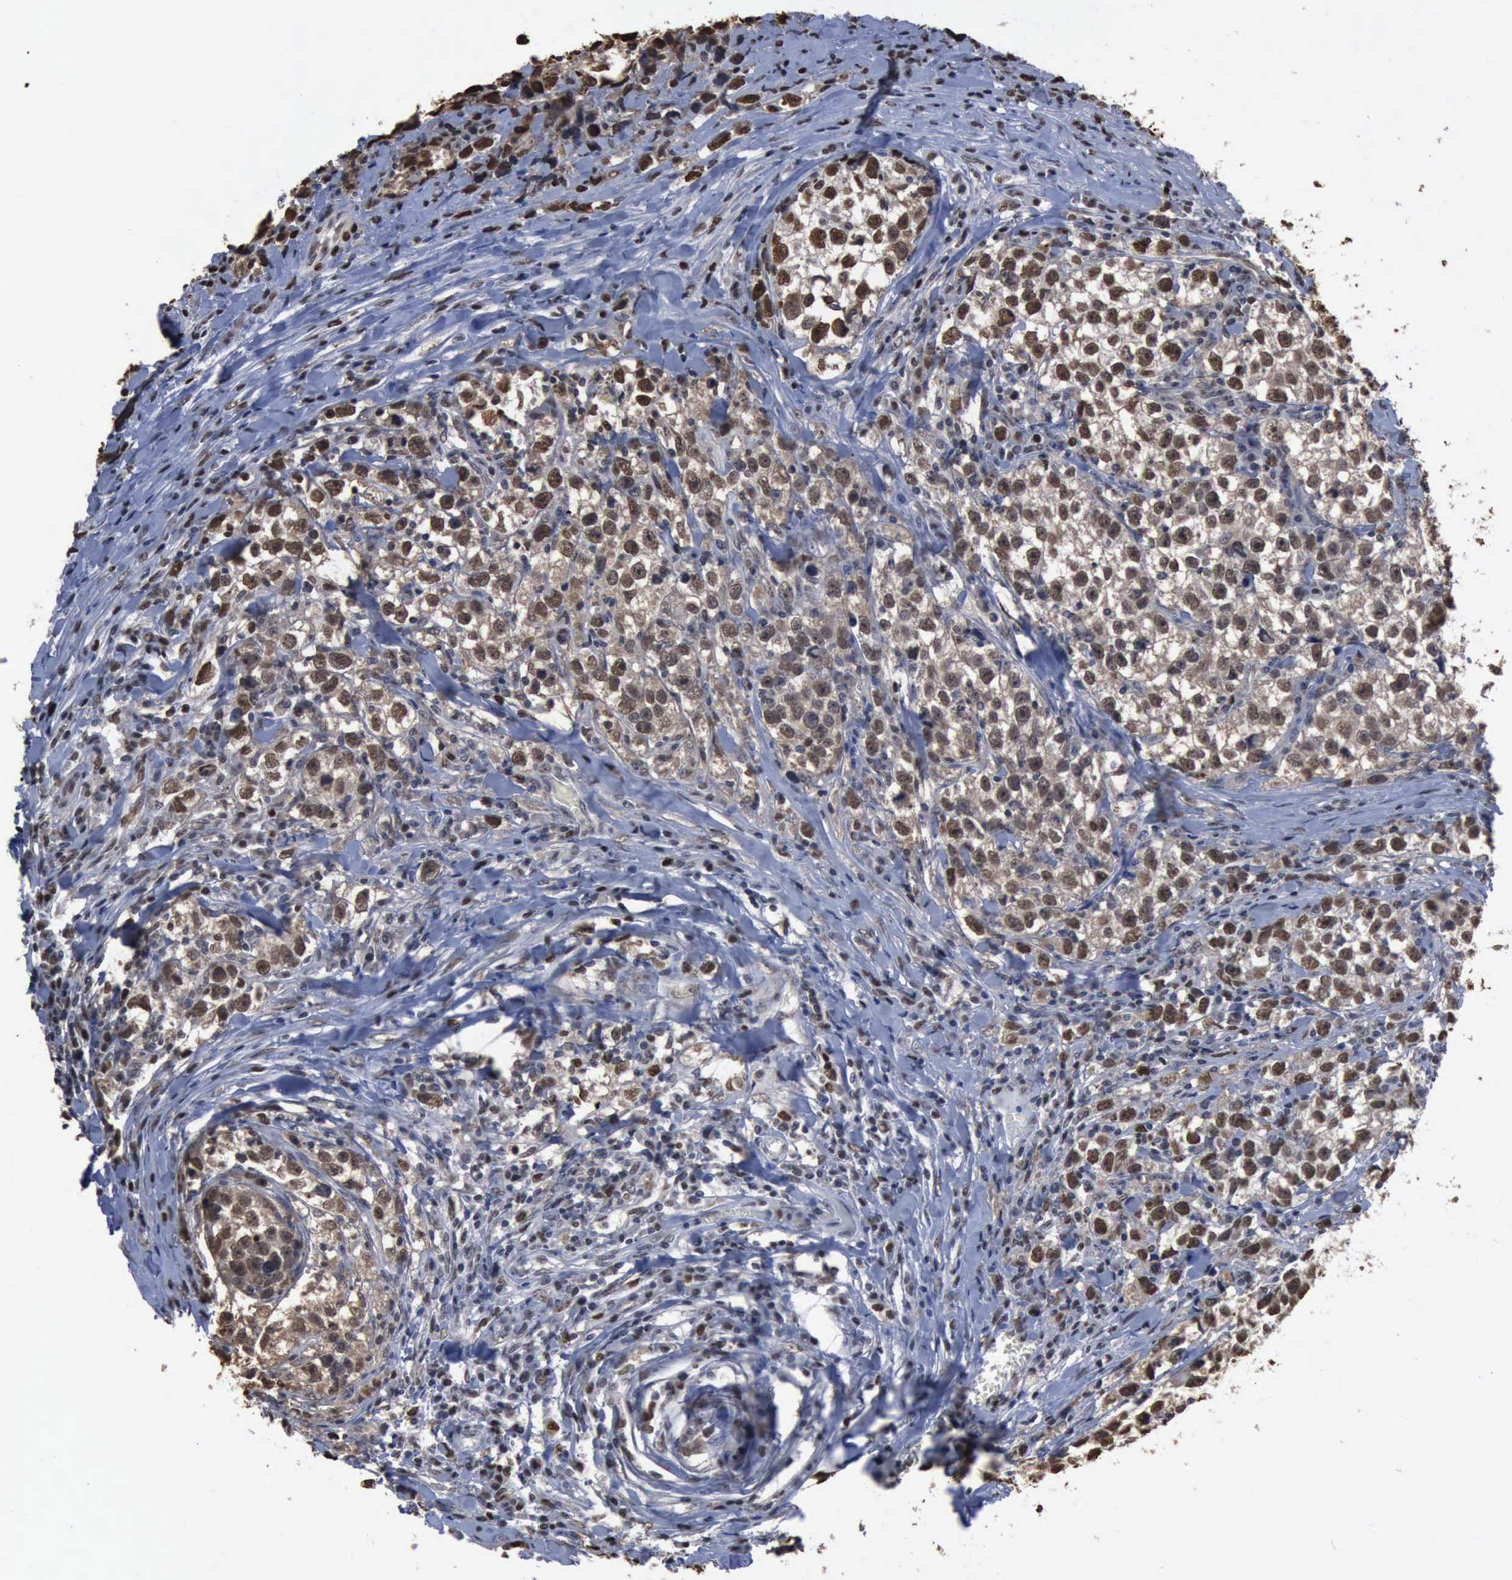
{"staining": {"intensity": "moderate", "quantity": ">75%", "location": "nuclear"}, "tissue": "testis cancer", "cell_type": "Tumor cells", "image_type": "cancer", "snomed": [{"axis": "morphology", "description": "Seminoma, NOS"}, {"axis": "morphology", "description": "Carcinoma, Embryonal, NOS"}, {"axis": "topography", "description": "Testis"}], "caption": "A brown stain shows moderate nuclear expression of a protein in human embryonal carcinoma (testis) tumor cells. The protein is shown in brown color, while the nuclei are stained blue.", "gene": "PCNA", "patient": {"sex": "male", "age": 30}}